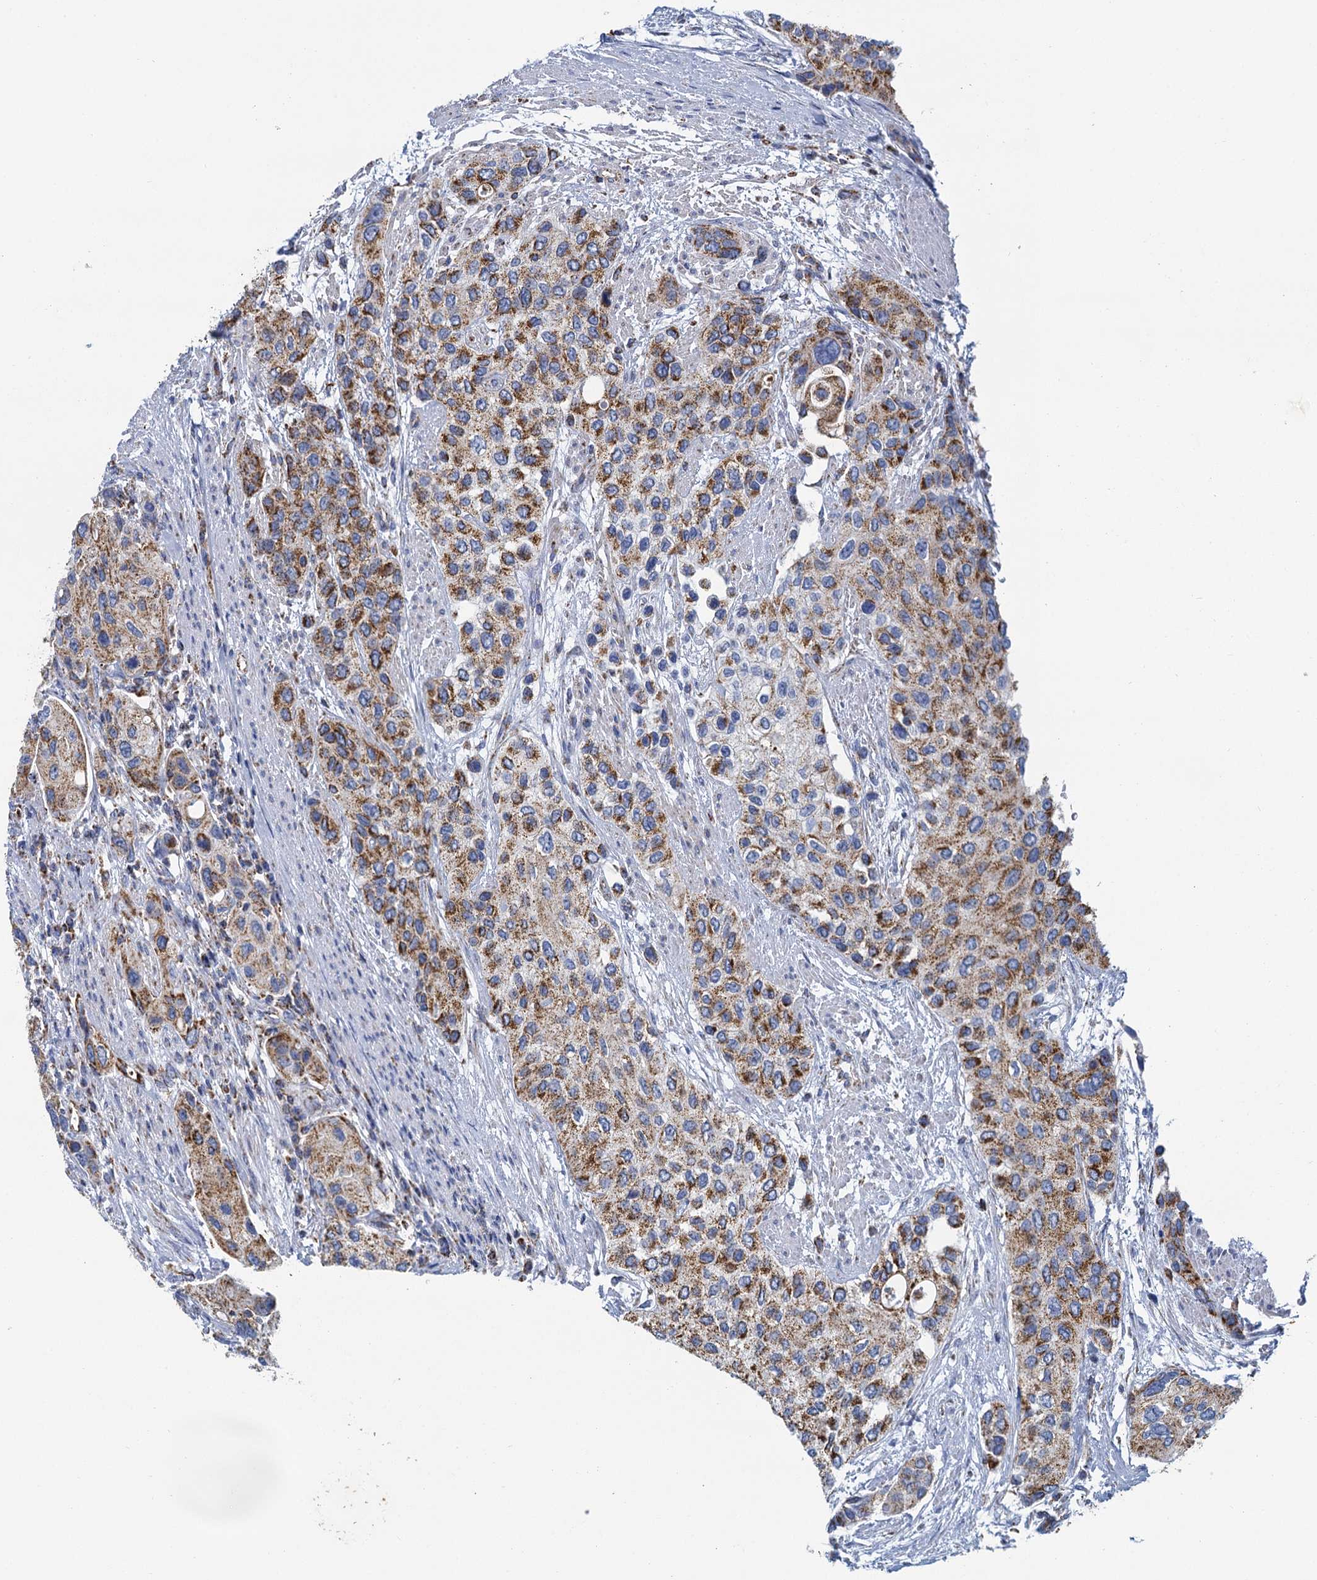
{"staining": {"intensity": "moderate", "quantity": ">75%", "location": "cytoplasmic/membranous"}, "tissue": "urothelial cancer", "cell_type": "Tumor cells", "image_type": "cancer", "snomed": [{"axis": "morphology", "description": "Normal tissue, NOS"}, {"axis": "morphology", "description": "Urothelial carcinoma, High grade"}, {"axis": "topography", "description": "Vascular tissue"}, {"axis": "topography", "description": "Urinary bladder"}], "caption": "Urothelial carcinoma (high-grade) stained with DAB immunohistochemistry (IHC) demonstrates medium levels of moderate cytoplasmic/membranous staining in approximately >75% of tumor cells.", "gene": "CCP110", "patient": {"sex": "female", "age": 56}}